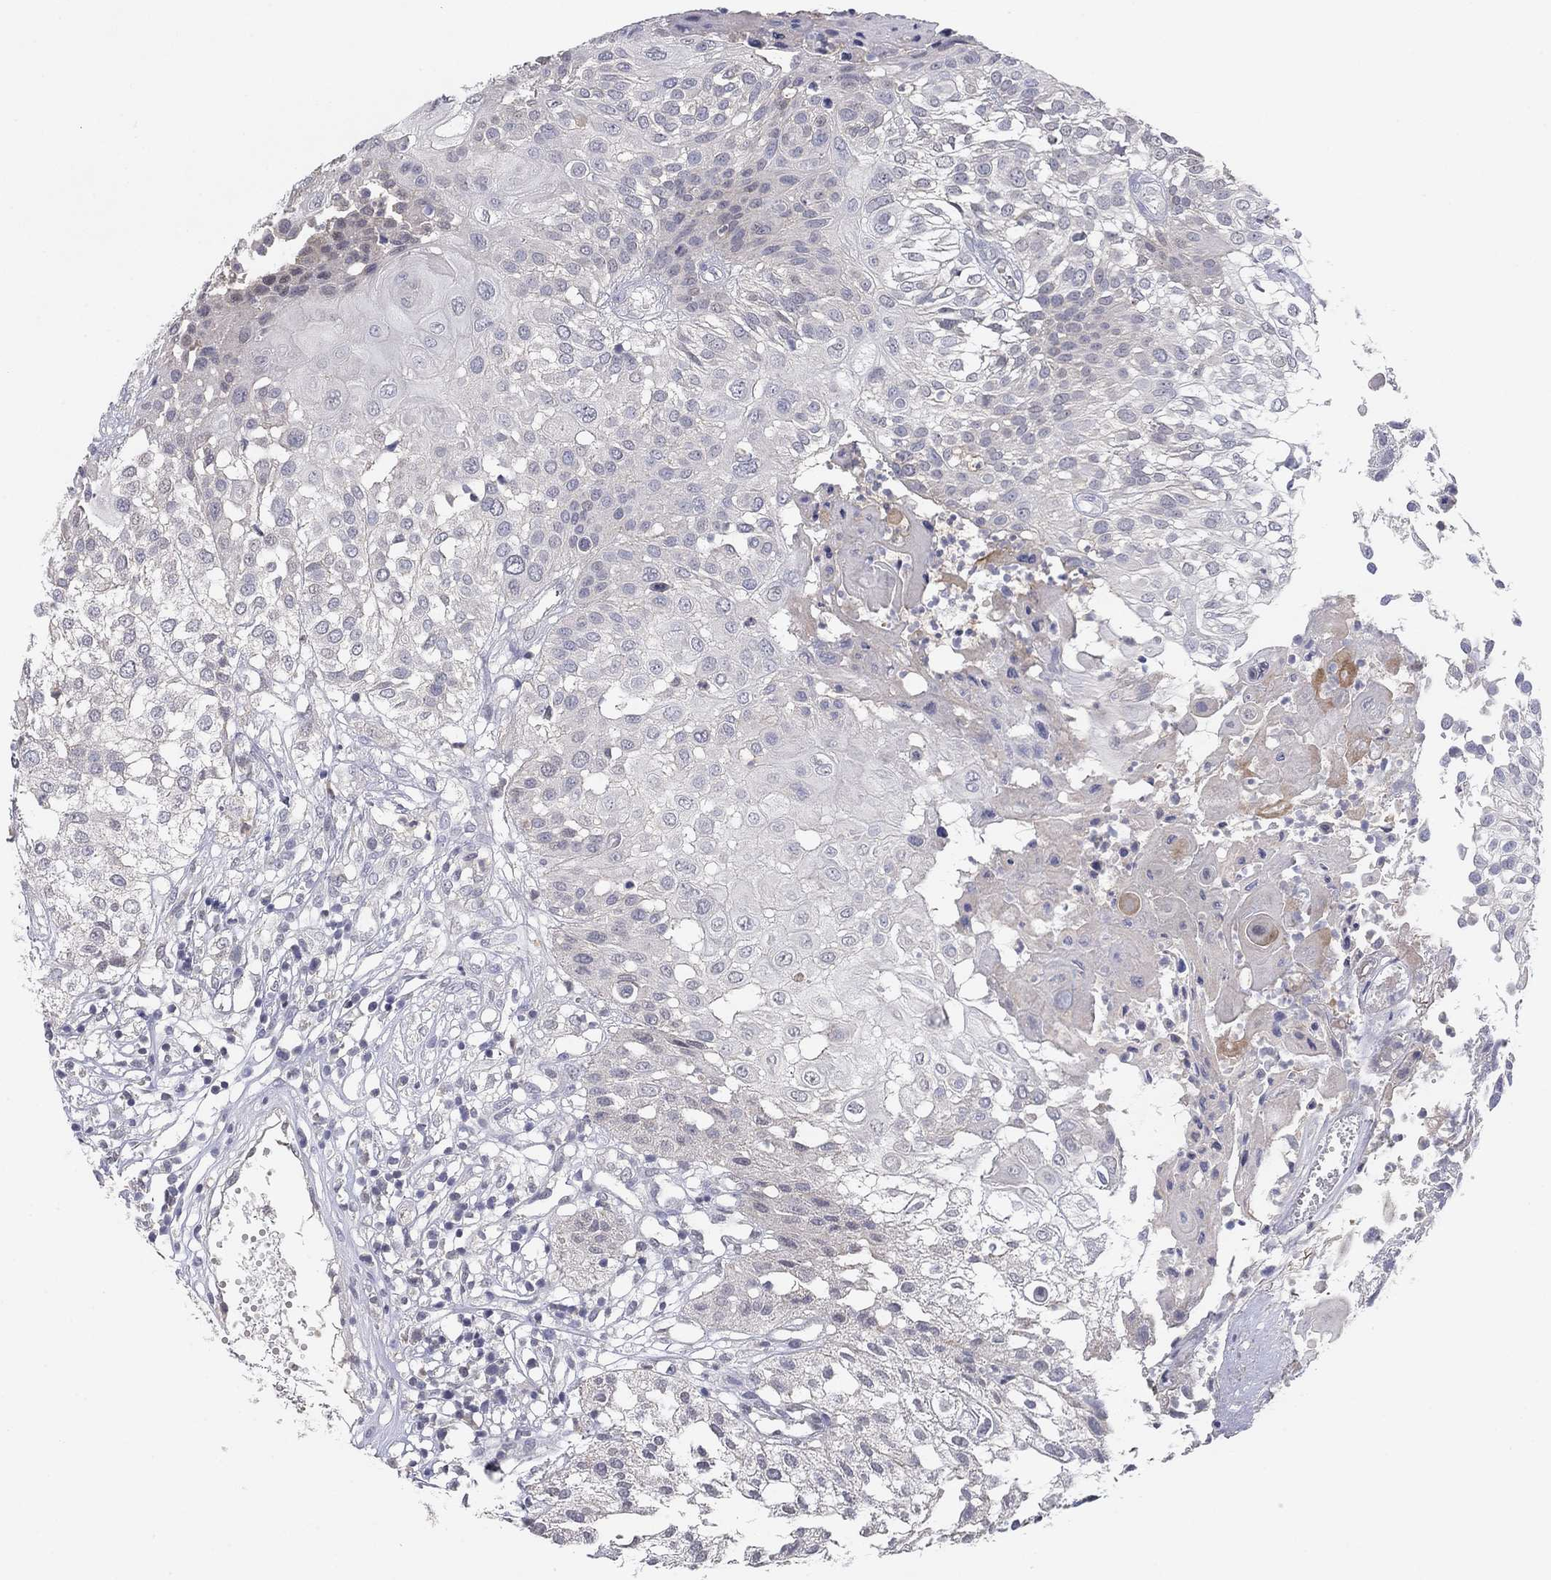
{"staining": {"intensity": "negative", "quantity": "none", "location": "none"}, "tissue": "urothelial cancer", "cell_type": "Tumor cells", "image_type": "cancer", "snomed": [{"axis": "morphology", "description": "Urothelial carcinoma, High grade"}, {"axis": "topography", "description": "Urinary bladder"}], "caption": "The immunohistochemistry micrograph has no significant staining in tumor cells of urothelial cancer tissue.", "gene": "AMN1", "patient": {"sex": "female", "age": 79}}